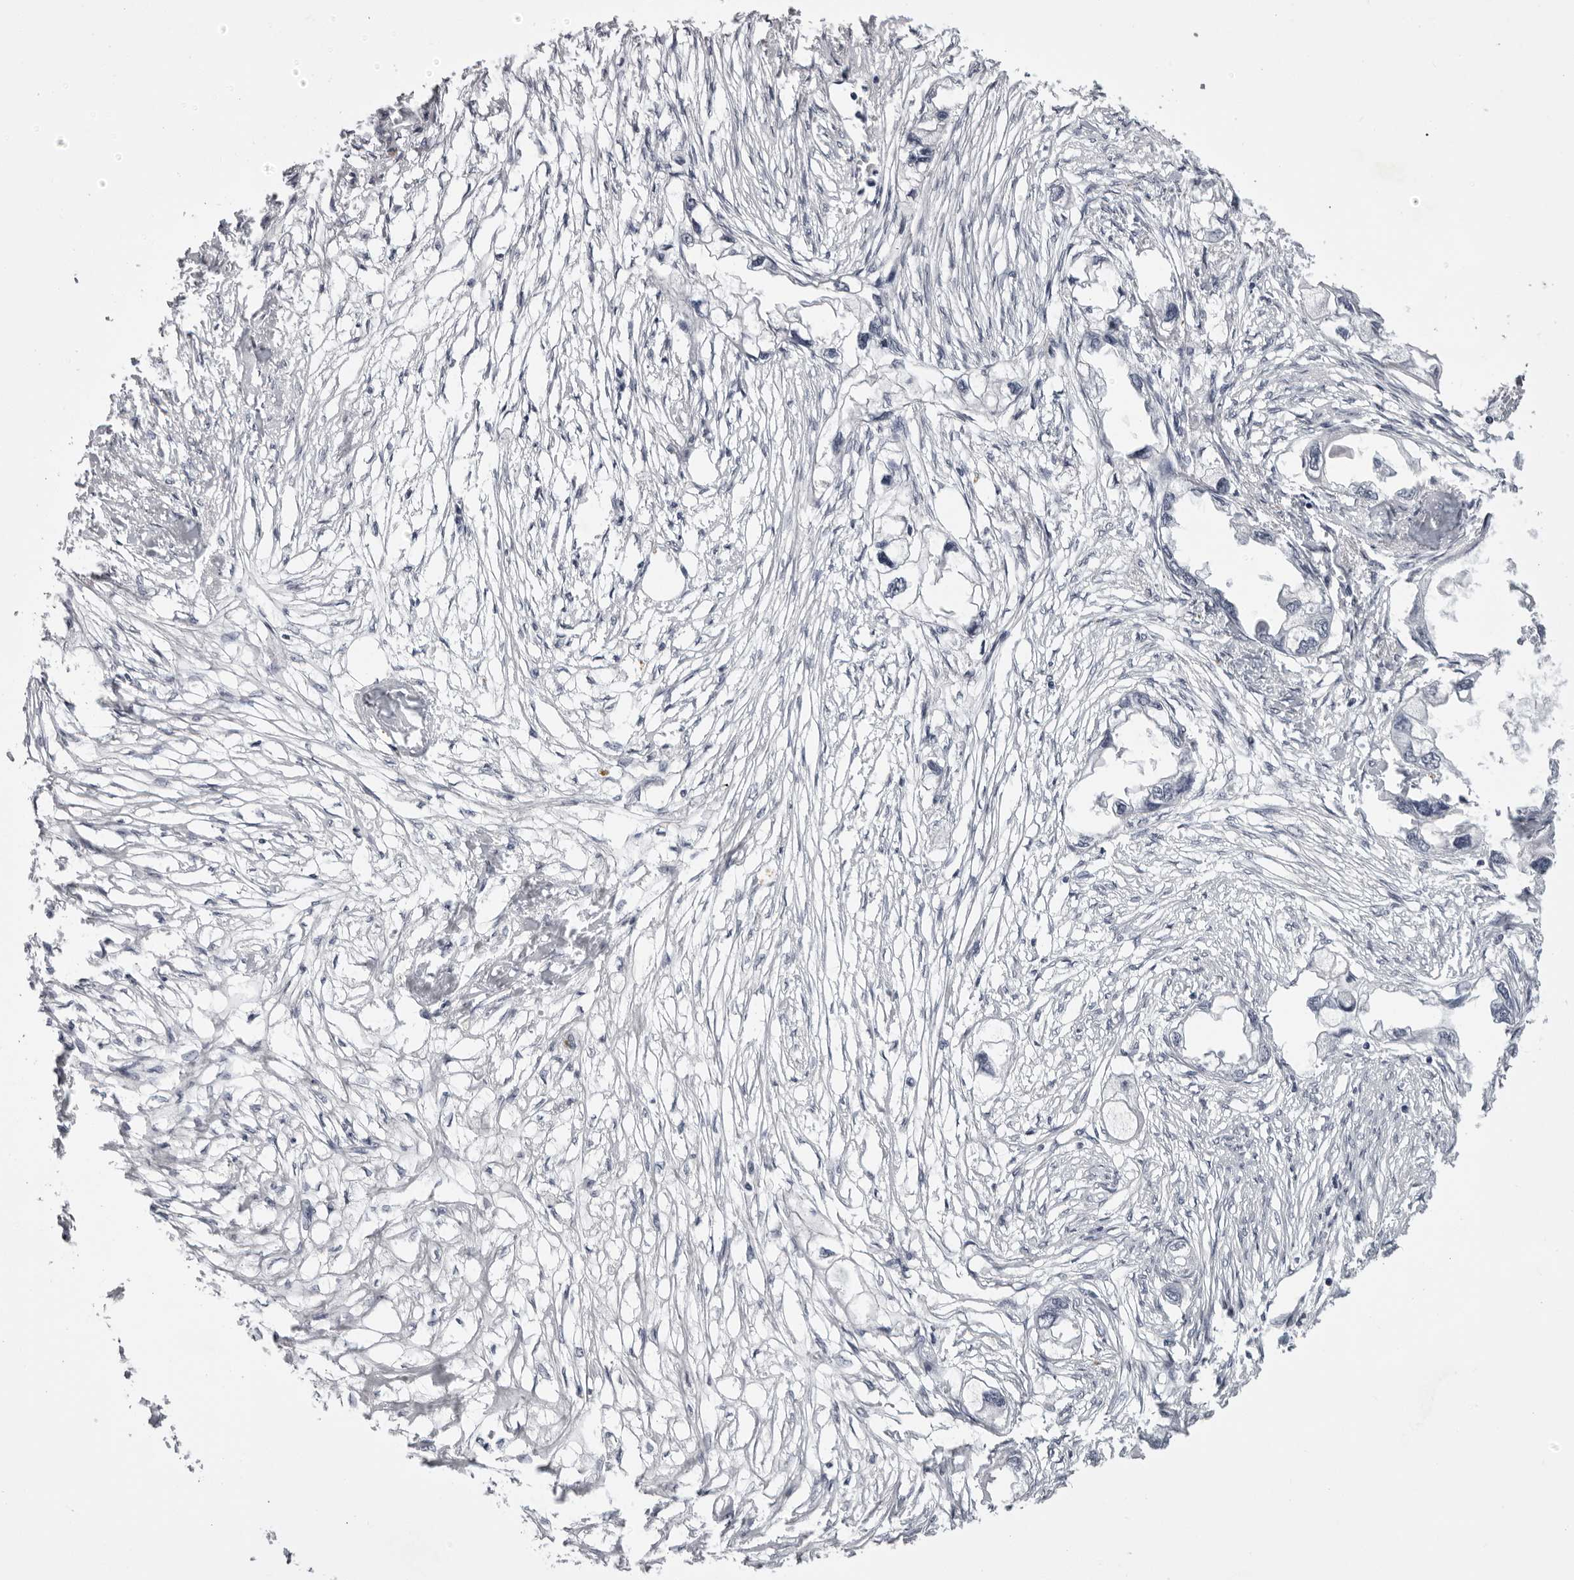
{"staining": {"intensity": "negative", "quantity": "none", "location": "none"}, "tissue": "endometrial cancer", "cell_type": "Tumor cells", "image_type": "cancer", "snomed": [{"axis": "morphology", "description": "Adenocarcinoma, NOS"}, {"axis": "morphology", "description": "Adenocarcinoma, metastatic, NOS"}, {"axis": "topography", "description": "Adipose tissue"}, {"axis": "topography", "description": "Endometrium"}], "caption": "Tumor cells are negative for protein expression in human endometrial metastatic adenocarcinoma.", "gene": "EPHA10", "patient": {"sex": "female", "age": 67}}